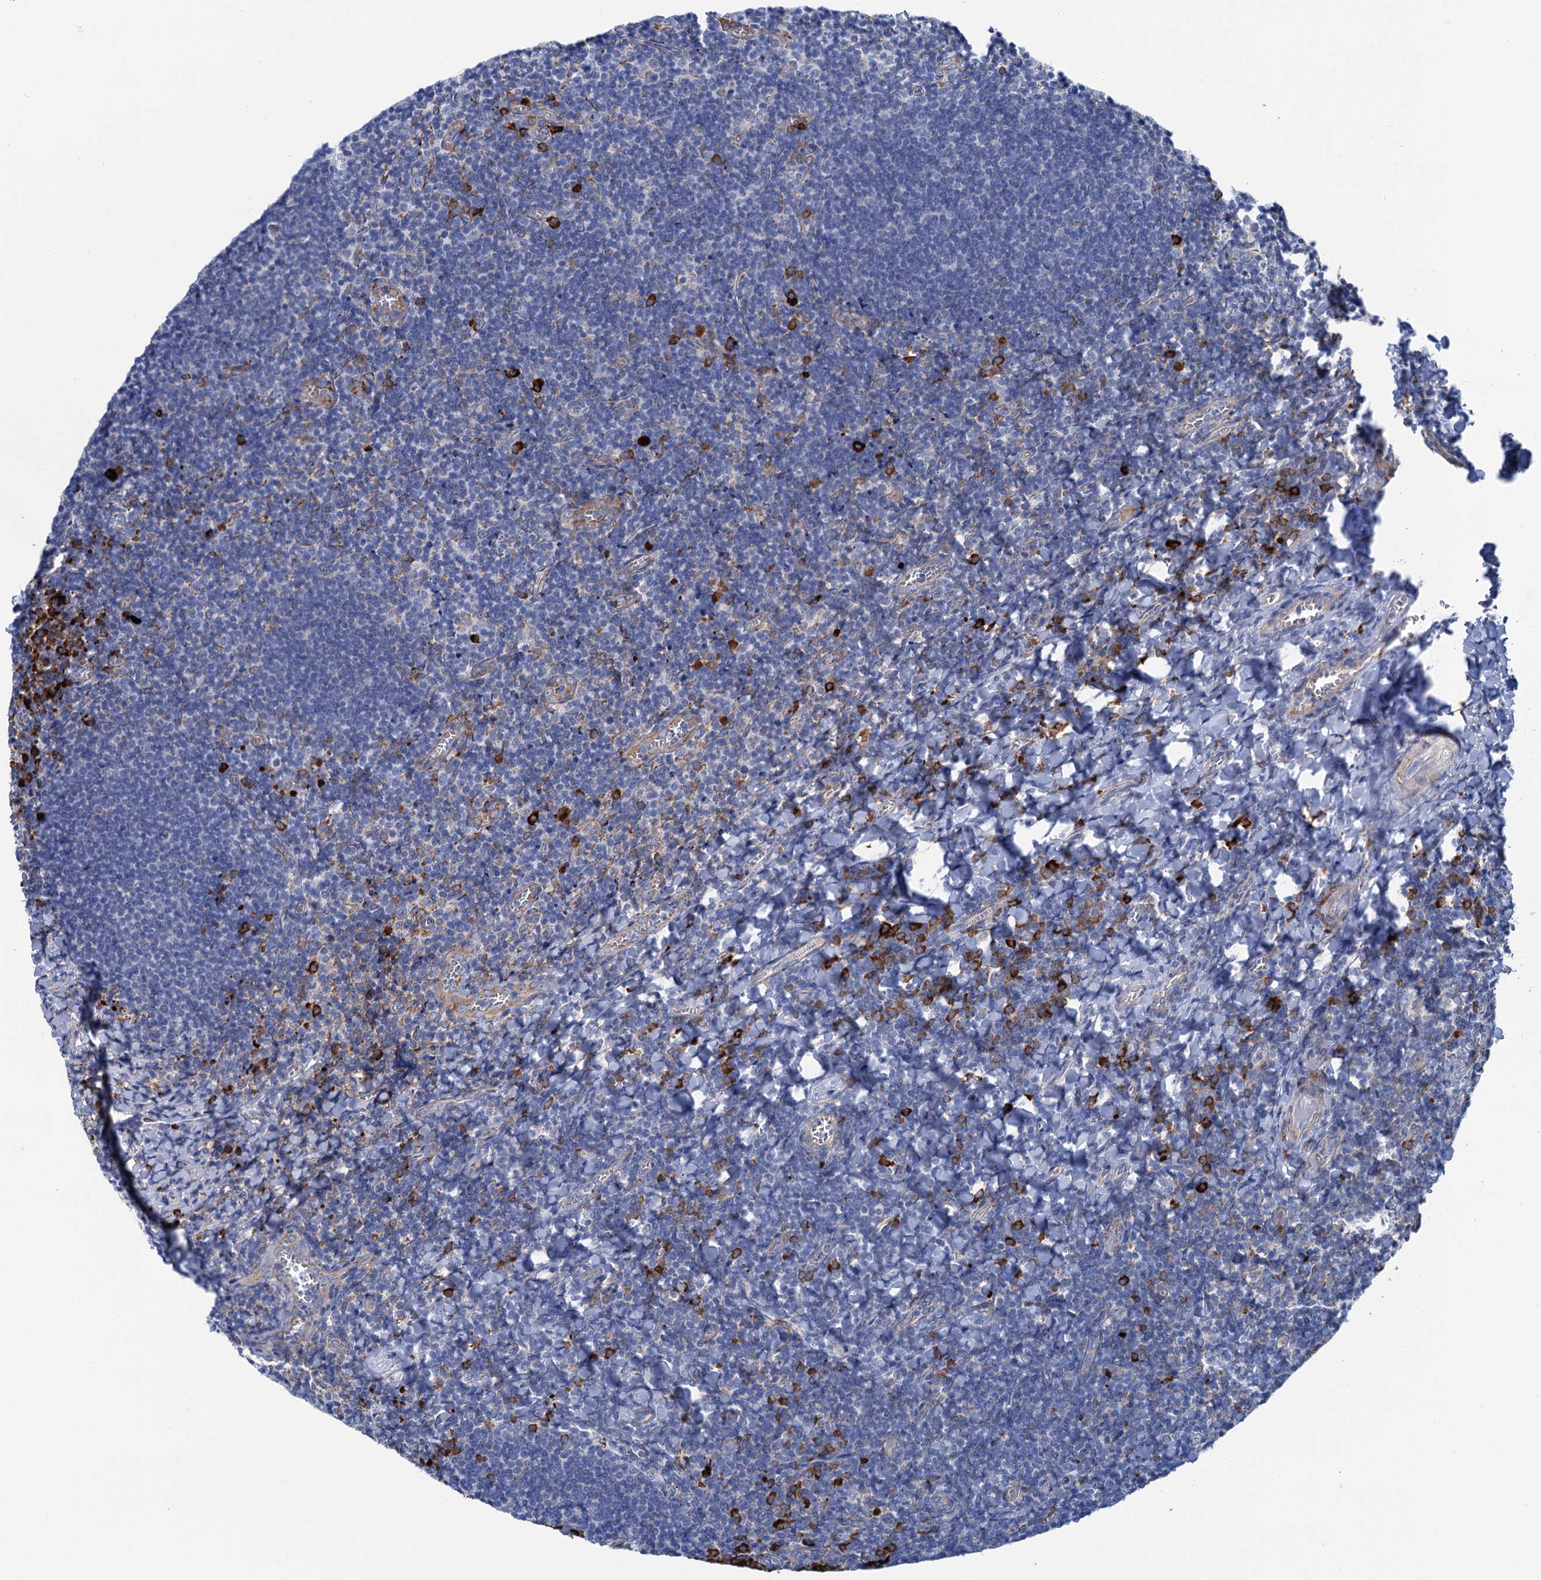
{"staining": {"intensity": "strong", "quantity": "<25%", "location": "cytoplasmic/membranous"}, "tissue": "tonsil", "cell_type": "Germinal center cells", "image_type": "normal", "snomed": [{"axis": "morphology", "description": "Normal tissue, NOS"}, {"axis": "topography", "description": "Tonsil"}], "caption": "Protein expression analysis of unremarkable tonsil demonstrates strong cytoplasmic/membranous staining in approximately <25% of germinal center cells. Using DAB (3,3'-diaminobenzidine) (brown) and hematoxylin (blue) stains, captured at high magnification using brightfield microscopy.", "gene": "SHE", "patient": {"sex": "male", "age": 27}}